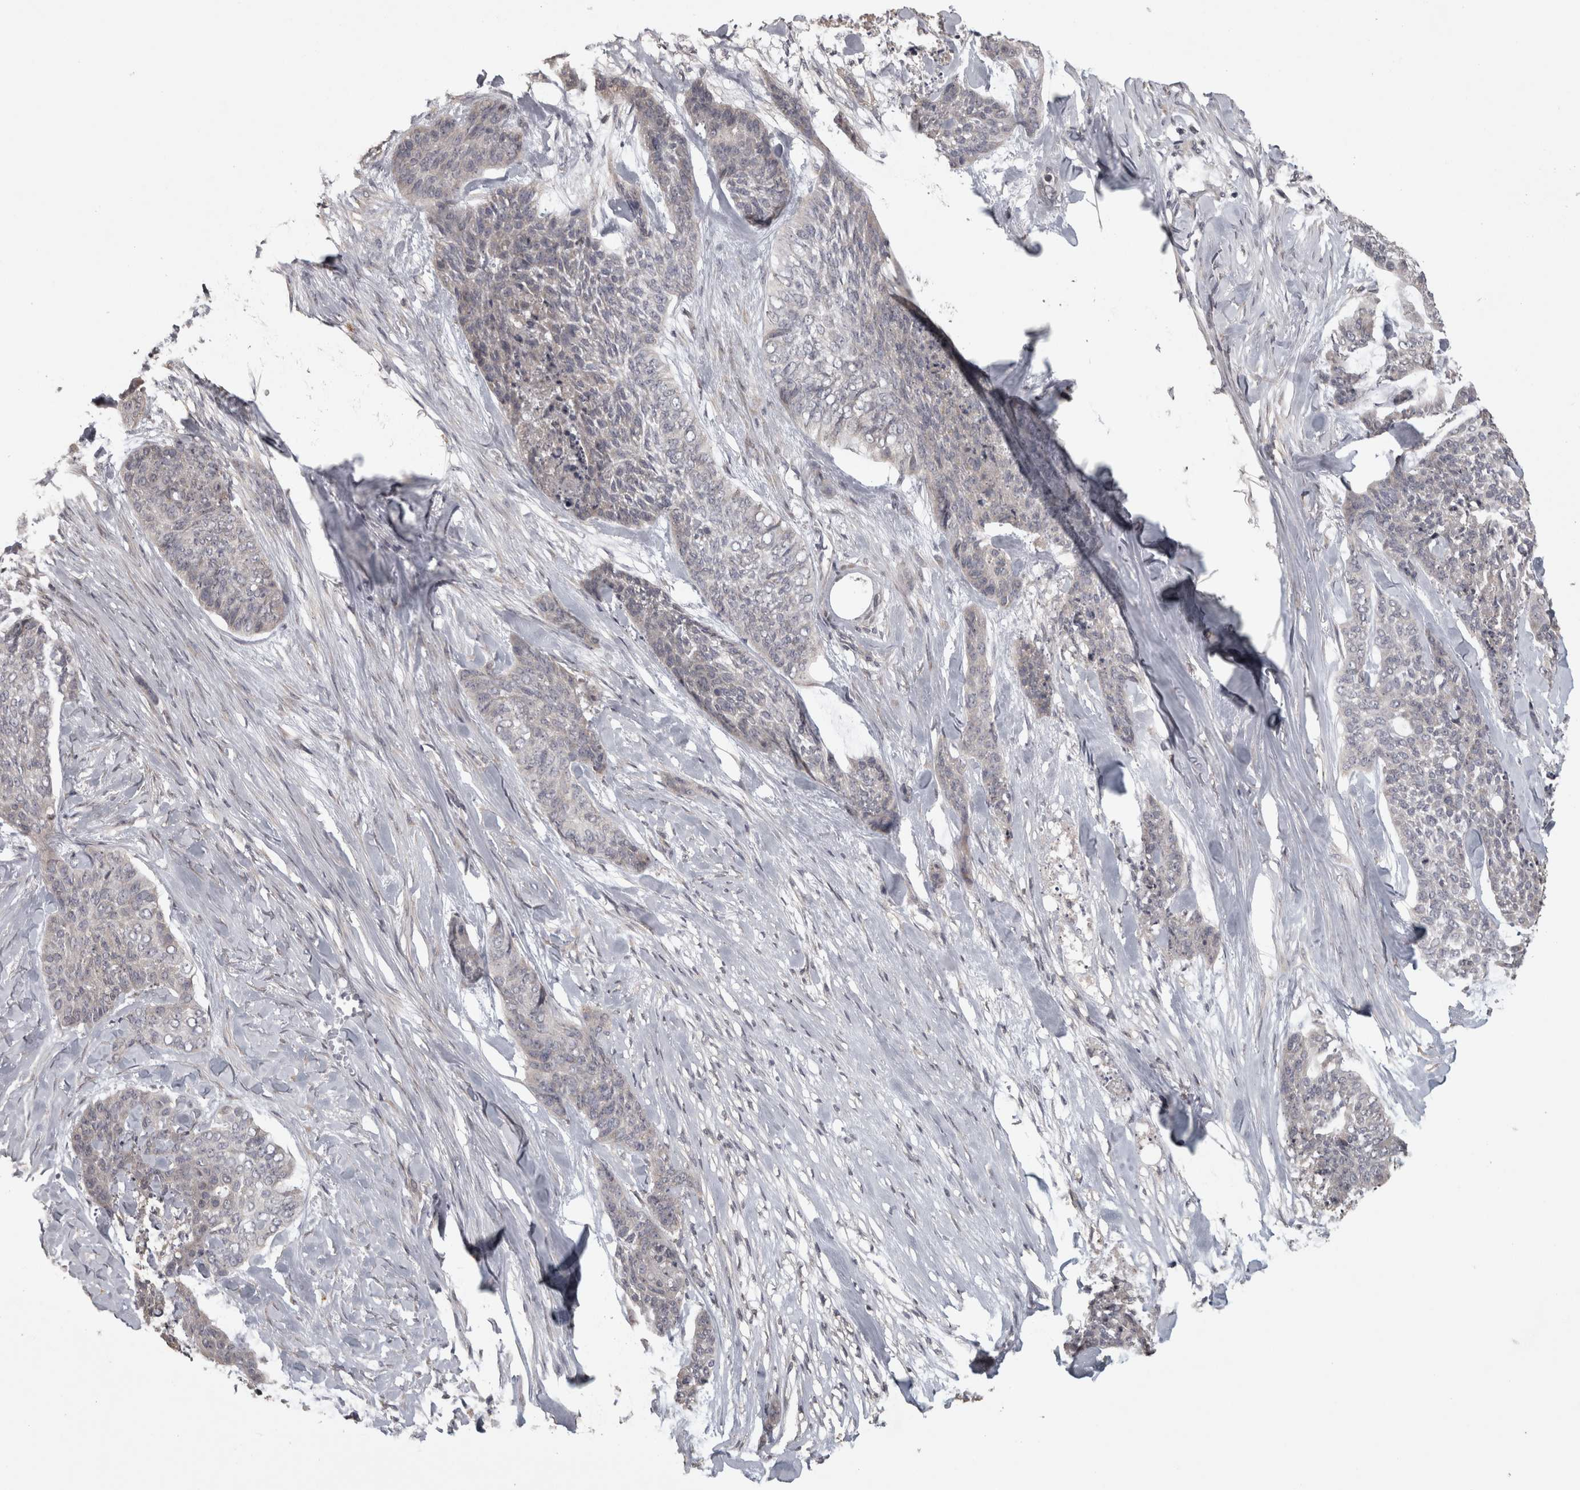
{"staining": {"intensity": "weak", "quantity": "<25%", "location": "cytoplasmic/membranous"}, "tissue": "skin cancer", "cell_type": "Tumor cells", "image_type": "cancer", "snomed": [{"axis": "morphology", "description": "Basal cell carcinoma"}, {"axis": "topography", "description": "Skin"}], "caption": "High magnification brightfield microscopy of skin basal cell carcinoma stained with DAB (3,3'-diaminobenzidine) (brown) and counterstained with hematoxylin (blue): tumor cells show no significant positivity. The staining was performed using DAB (3,3'-diaminobenzidine) to visualize the protein expression in brown, while the nuclei were stained in blue with hematoxylin (Magnification: 20x).", "gene": "RAB29", "patient": {"sex": "female", "age": 64}}